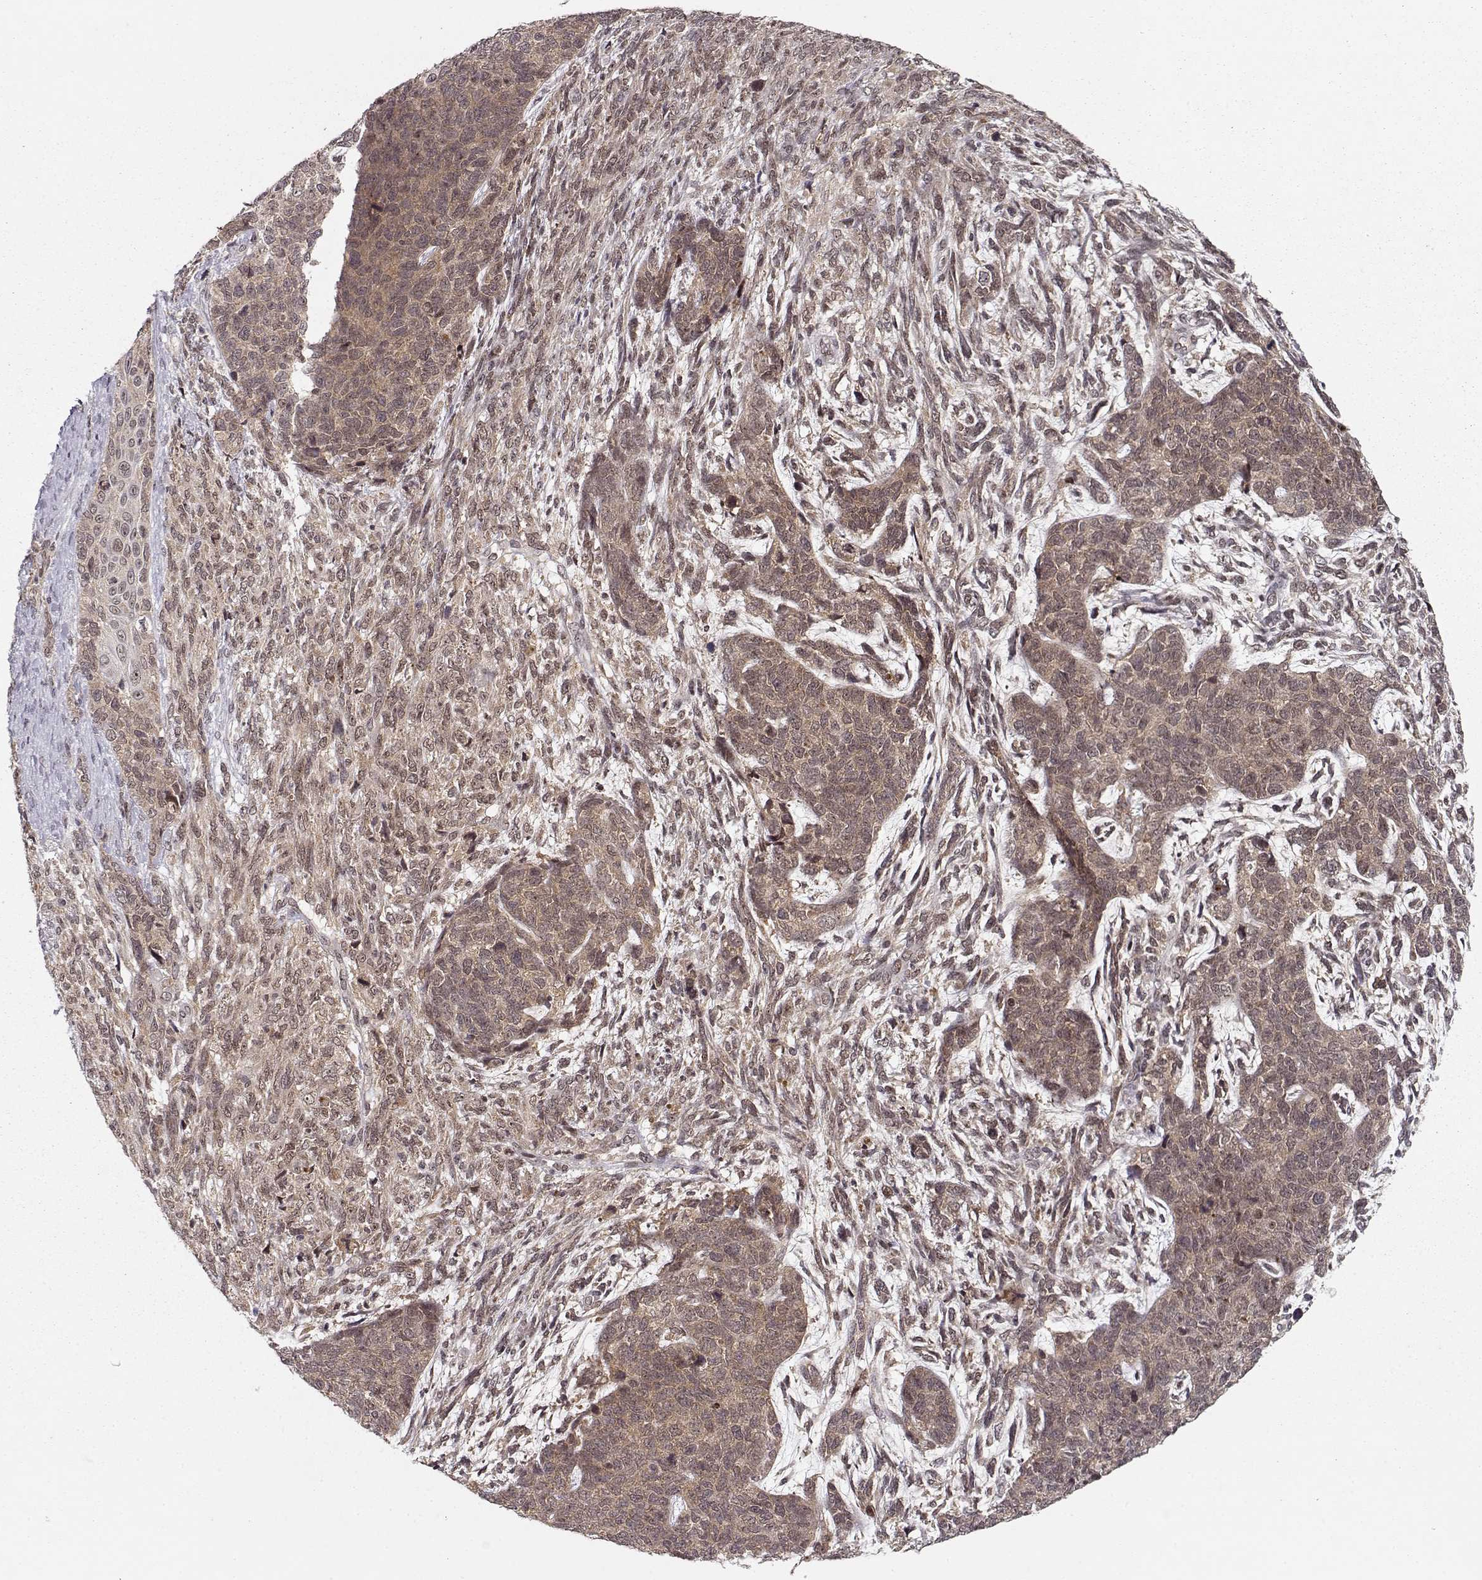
{"staining": {"intensity": "weak", "quantity": "25%-75%", "location": "cytoplasmic/membranous"}, "tissue": "cervical cancer", "cell_type": "Tumor cells", "image_type": "cancer", "snomed": [{"axis": "morphology", "description": "Squamous cell carcinoma, NOS"}, {"axis": "topography", "description": "Cervix"}], "caption": "A histopathology image of human cervical squamous cell carcinoma stained for a protein exhibits weak cytoplasmic/membranous brown staining in tumor cells.", "gene": "CSNK2A1", "patient": {"sex": "female", "age": 63}}